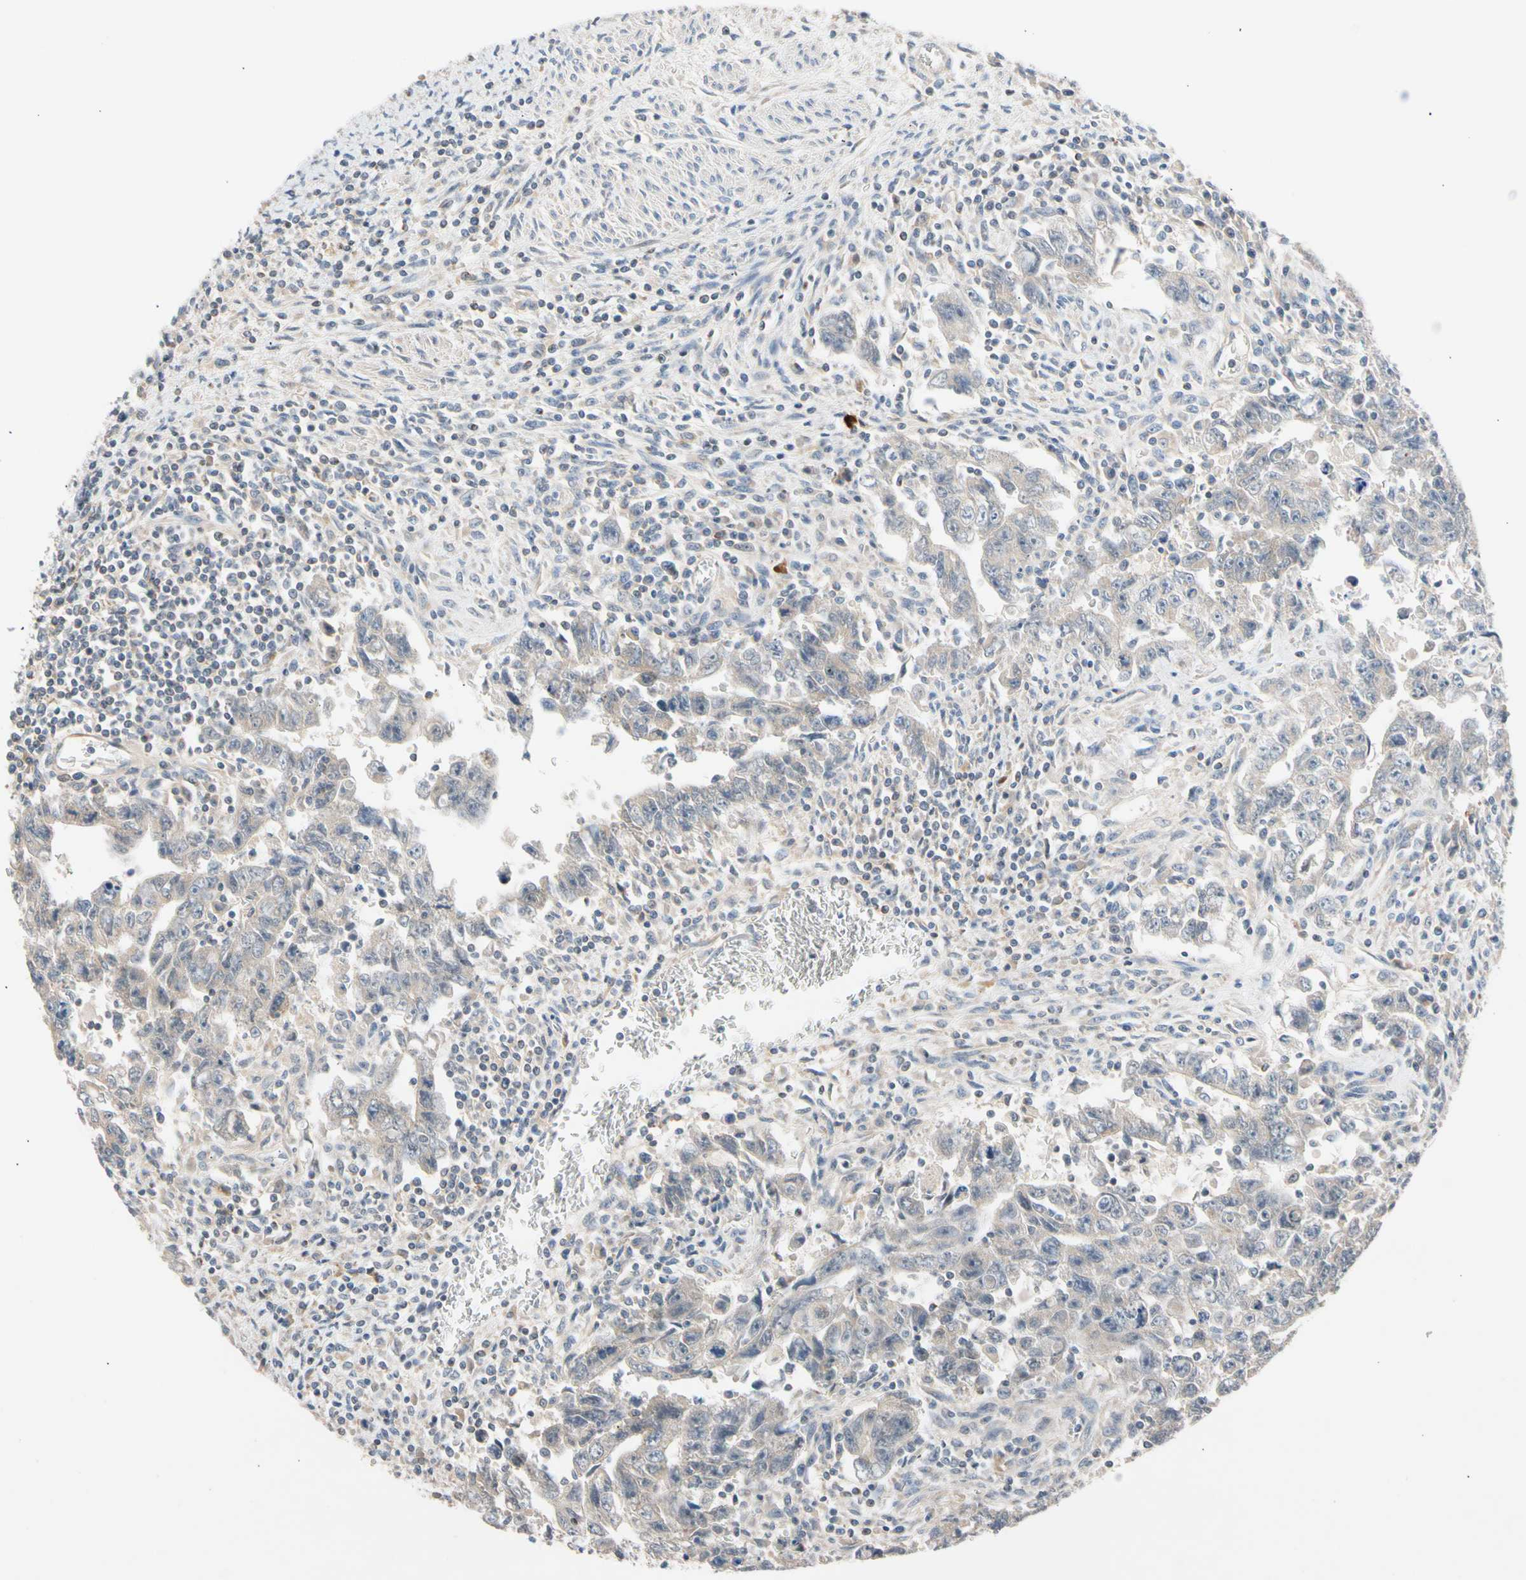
{"staining": {"intensity": "negative", "quantity": "none", "location": "none"}, "tissue": "testis cancer", "cell_type": "Tumor cells", "image_type": "cancer", "snomed": [{"axis": "morphology", "description": "Carcinoma, Embryonal, NOS"}, {"axis": "topography", "description": "Testis"}], "caption": "DAB immunohistochemical staining of testis cancer reveals no significant positivity in tumor cells. (DAB (3,3'-diaminobenzidine) immunohistochemistry (IHC) visualized using brightfield microscopy, high magnification).", "gene": "CNST", "patient": {"sex": "male", "age": 28}}